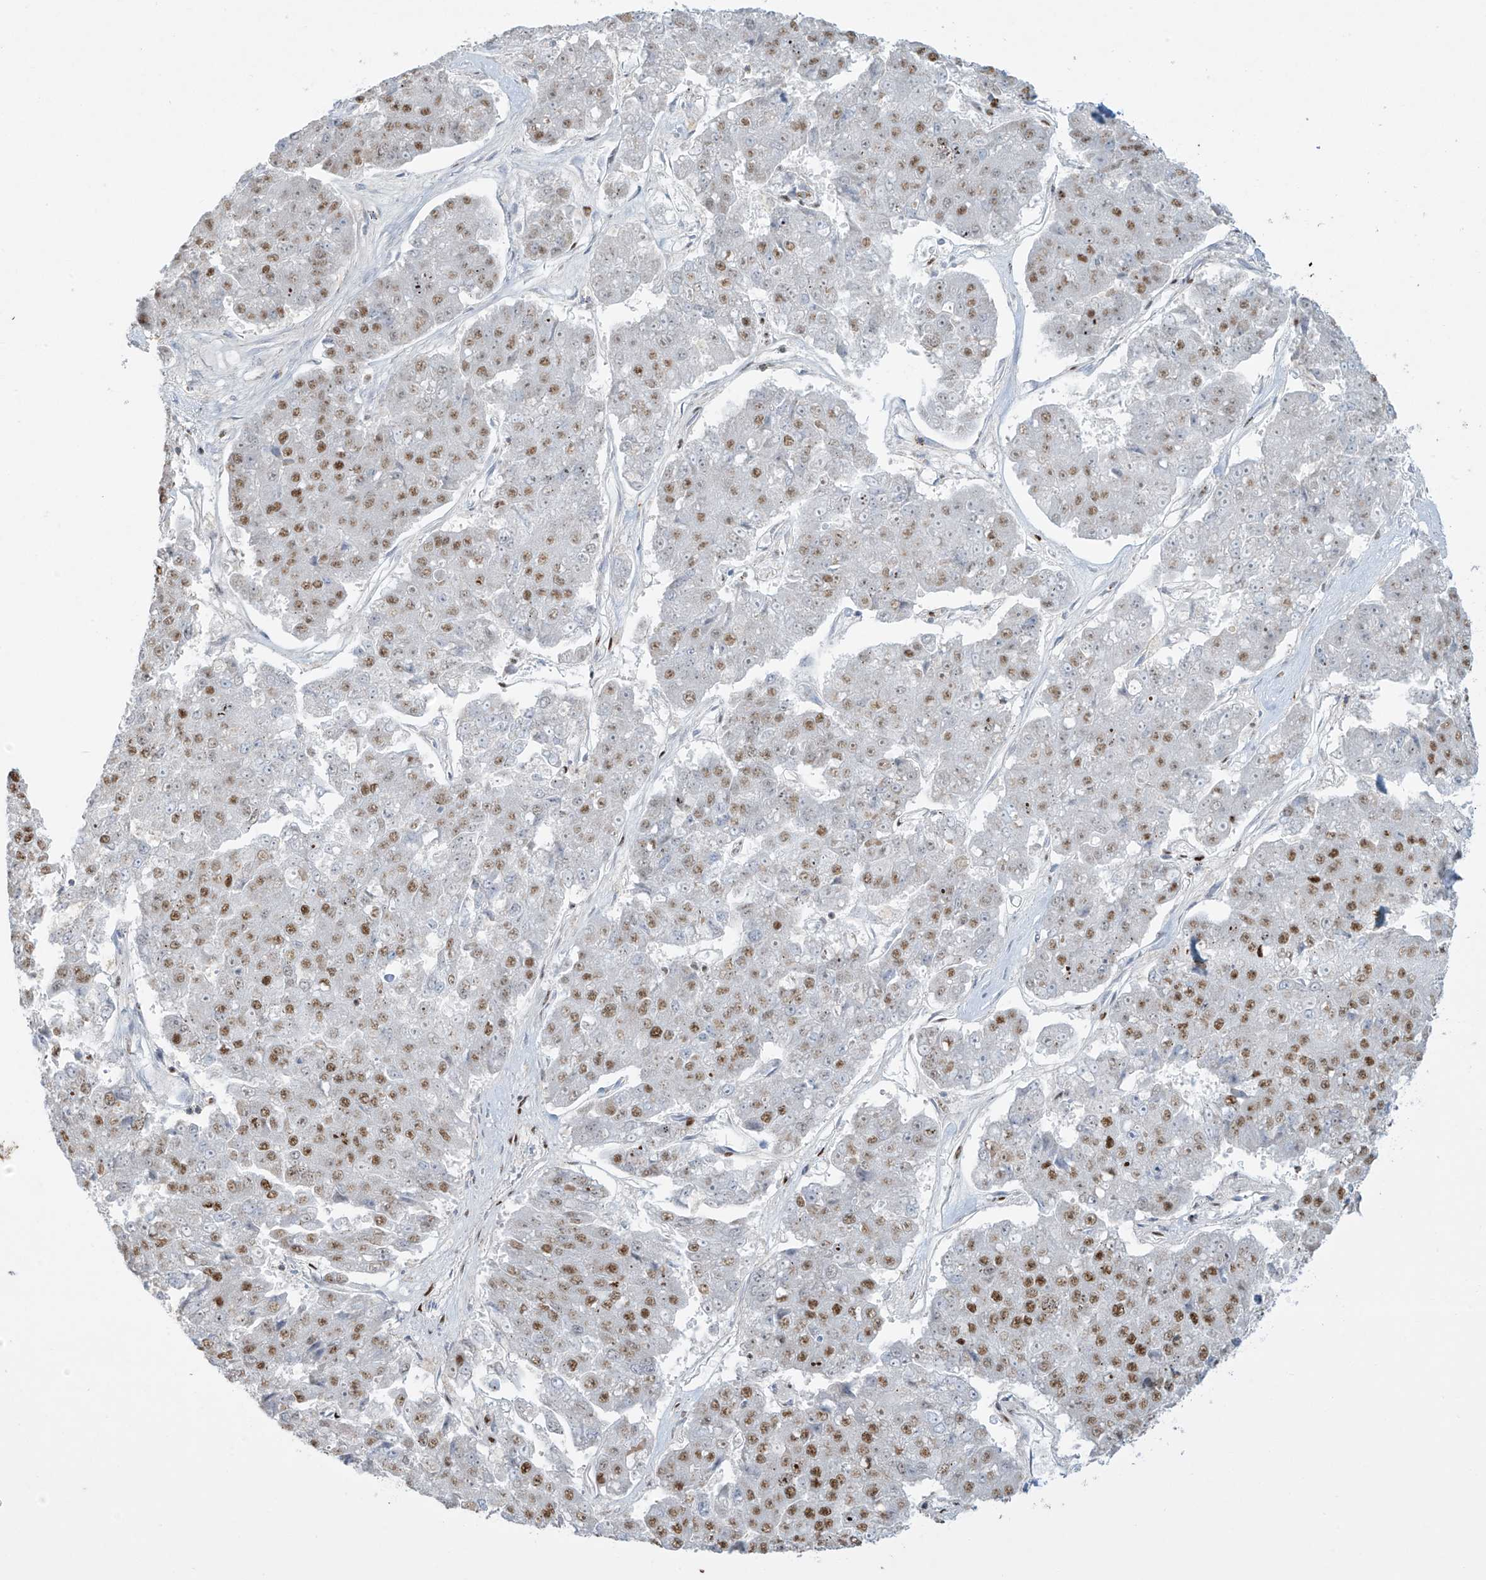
{"staining": {"intensity": "strong", "quantity": "25%-75%", "location": "nuclear"}, "tissue": "pancreatic cancer", "cell_type": "Tumor cells", "image_type": "cancer", "snomed": [{"axis": "morphology", "description": "Adenocarcinoma, NOS"}, {"axis": "topography", "description": "Pancreas"}], "caption": "Protein staining by immunohistochemistry reveals strong nuclear staining in approximately 25%-75% of tumor cells in adenocarcinoma (pancreatic).", "gene": "MS4A6A", "patient": {"sex": "male", "age": 50}}